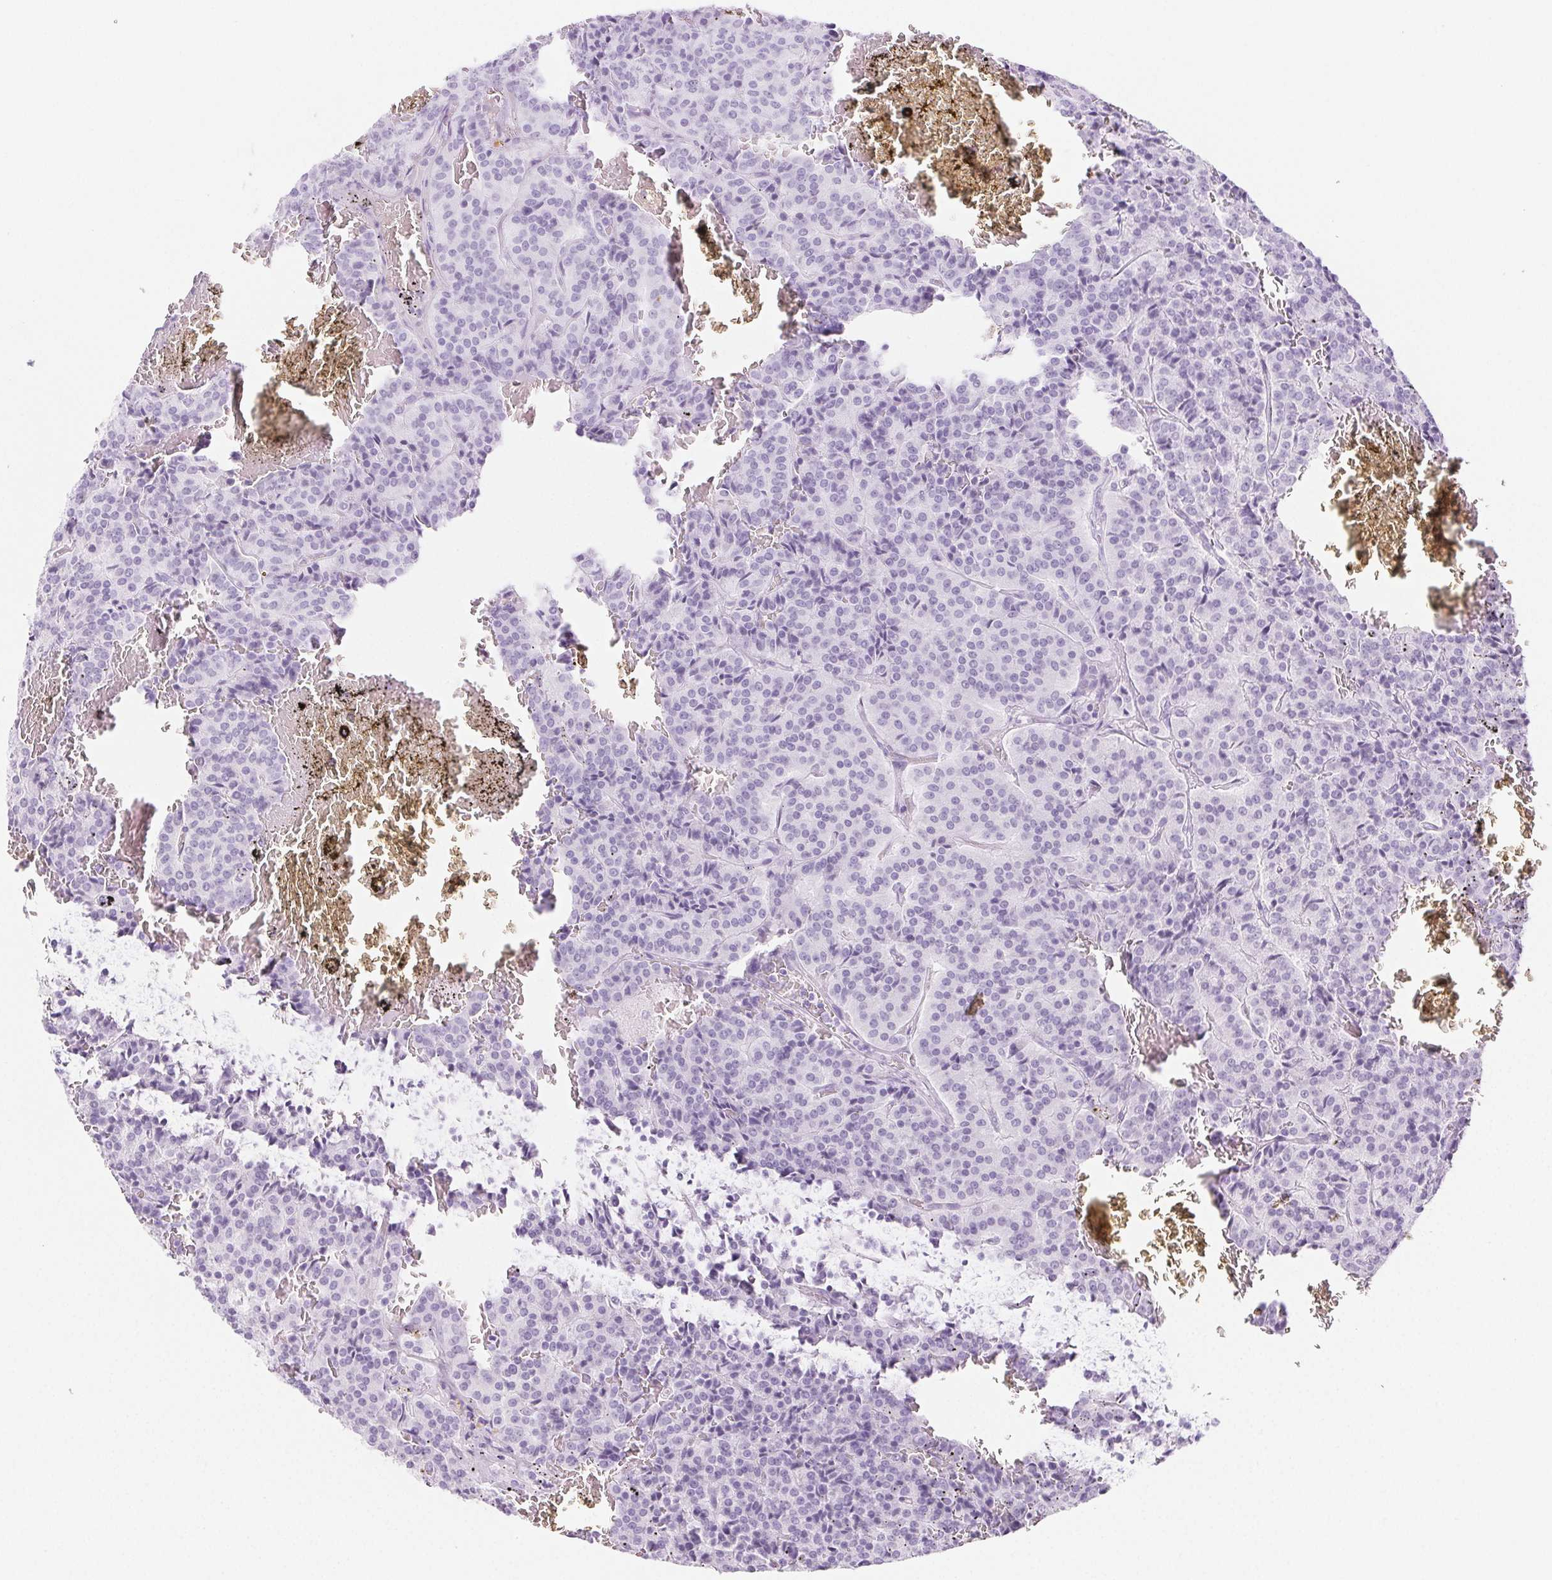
{"staining": {"intensity": "negative", "quantity": "none", "location": "none"}, "tissue": "carcinoid", "cell_type": "Tumor cells", "image_type": "cancer", "snomed": [{"axis": "morphology", "description": "Carcinoid, malignant, NOS"}, {"axis": "topography", "description": "Lung"}], "caption": "Malignant carcinoid was stained to show a protein in brown. There is no significant staining in tumor cells.", "gene": "PI3", "patient": {"sex": "male", "age": 70}}